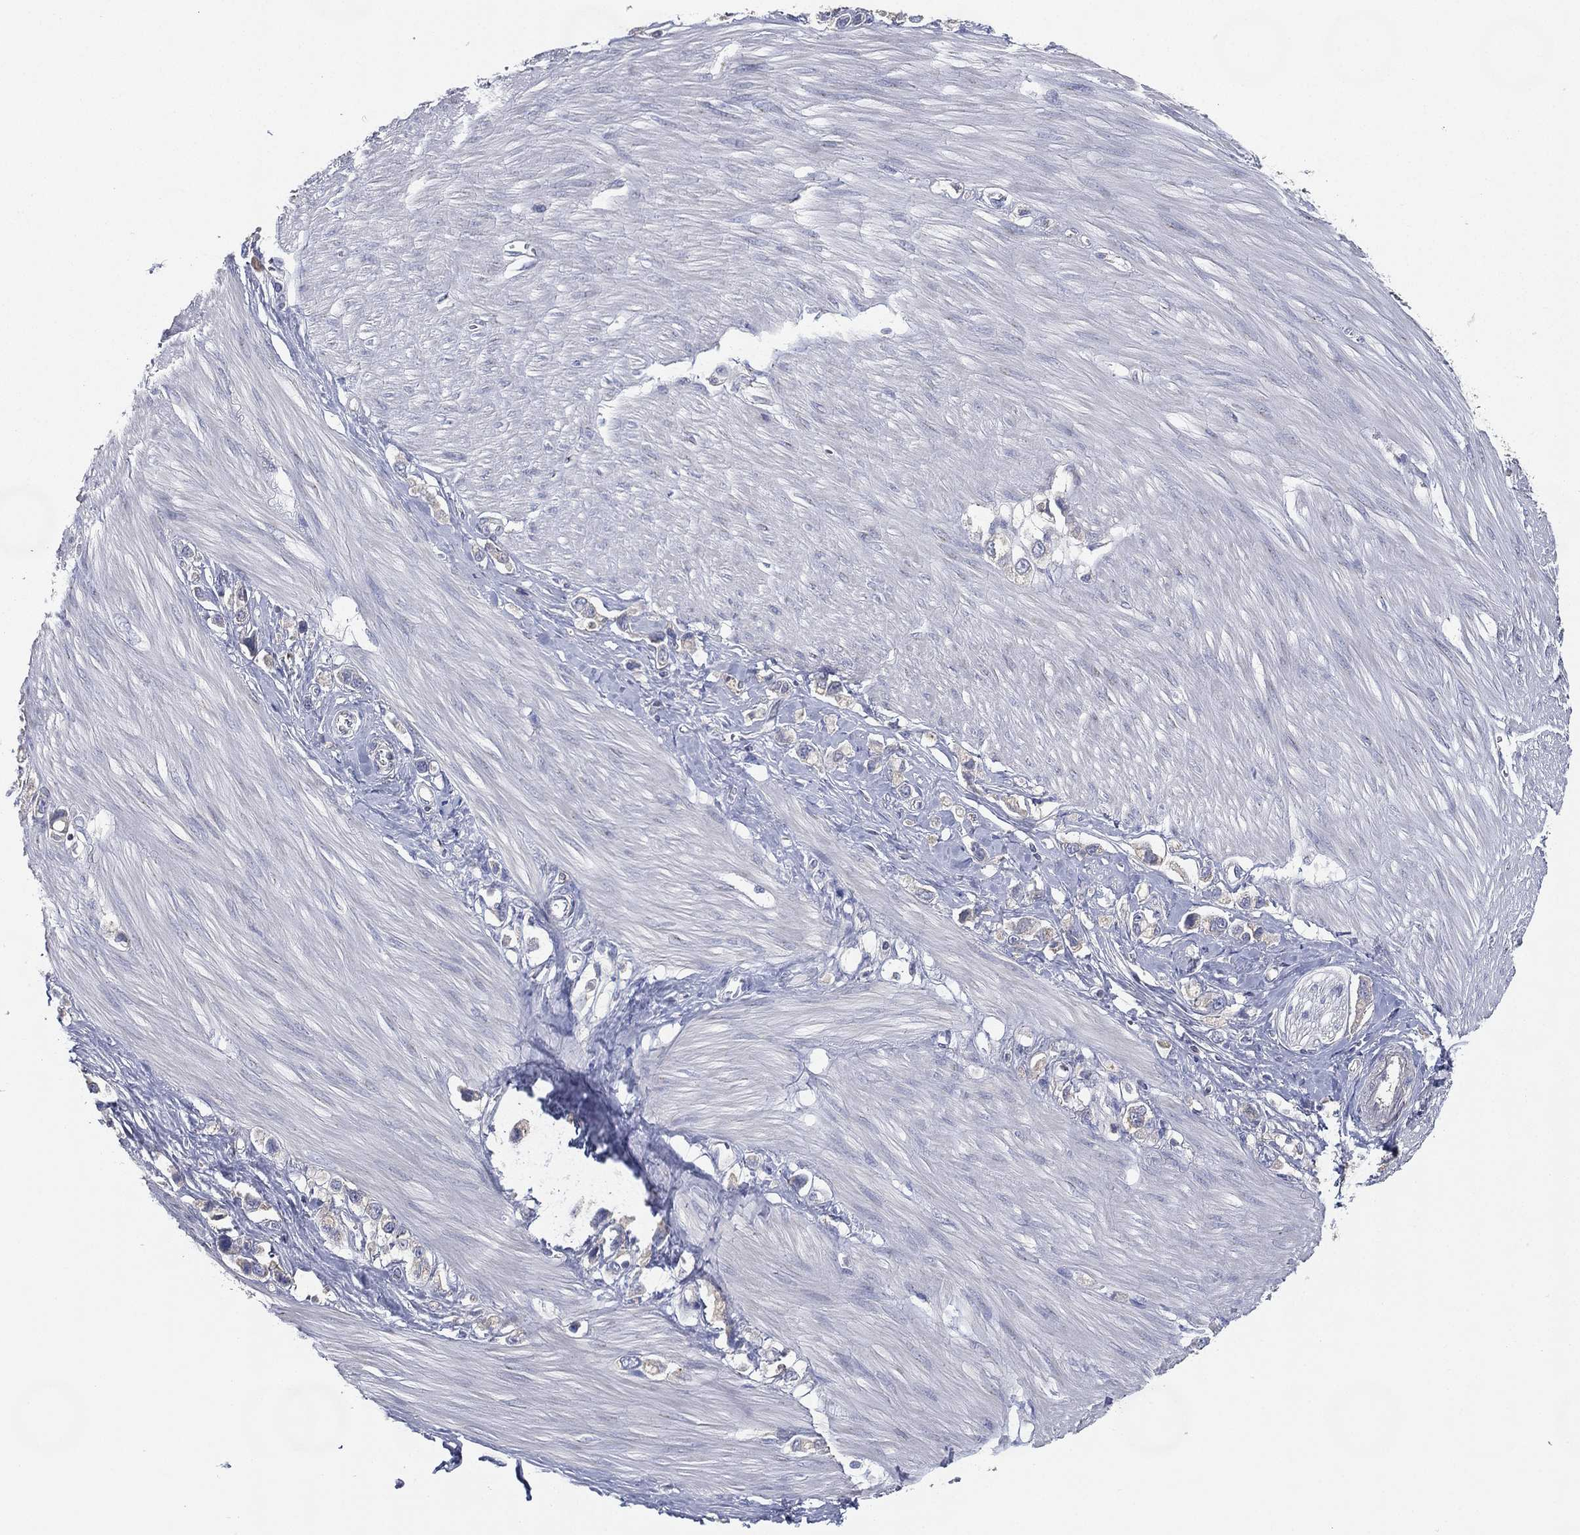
{"staining": {"intensity": "negative", "quantity": "none", "location": "none"}, "tissue": "stomach cancer", "cell_type": "Tumor cells", "image_type": "cancer", "snomed": [{"axis": "morphology", "description": "Normal tissue, NOS"}, {"axis": "morphology", "description": "Adenocarcinoma, NOS"}, {"axis": "morphology", "description": "Adenocarcinoma, High grade"}, {"axis": "topography", "description": "Stomach, upper"}, {"axis": "topography", "description": "Stomach"}], "caption": "High magnification brightfield microscopy of stomach adenocarcinoma (high-grade) stained with DAB (brown) and counterstained with hematoxylin (blue): tumor cells show no significant expression.", "gene": "ATP8A2", "patient": {"sex": "female", "age": 65}}